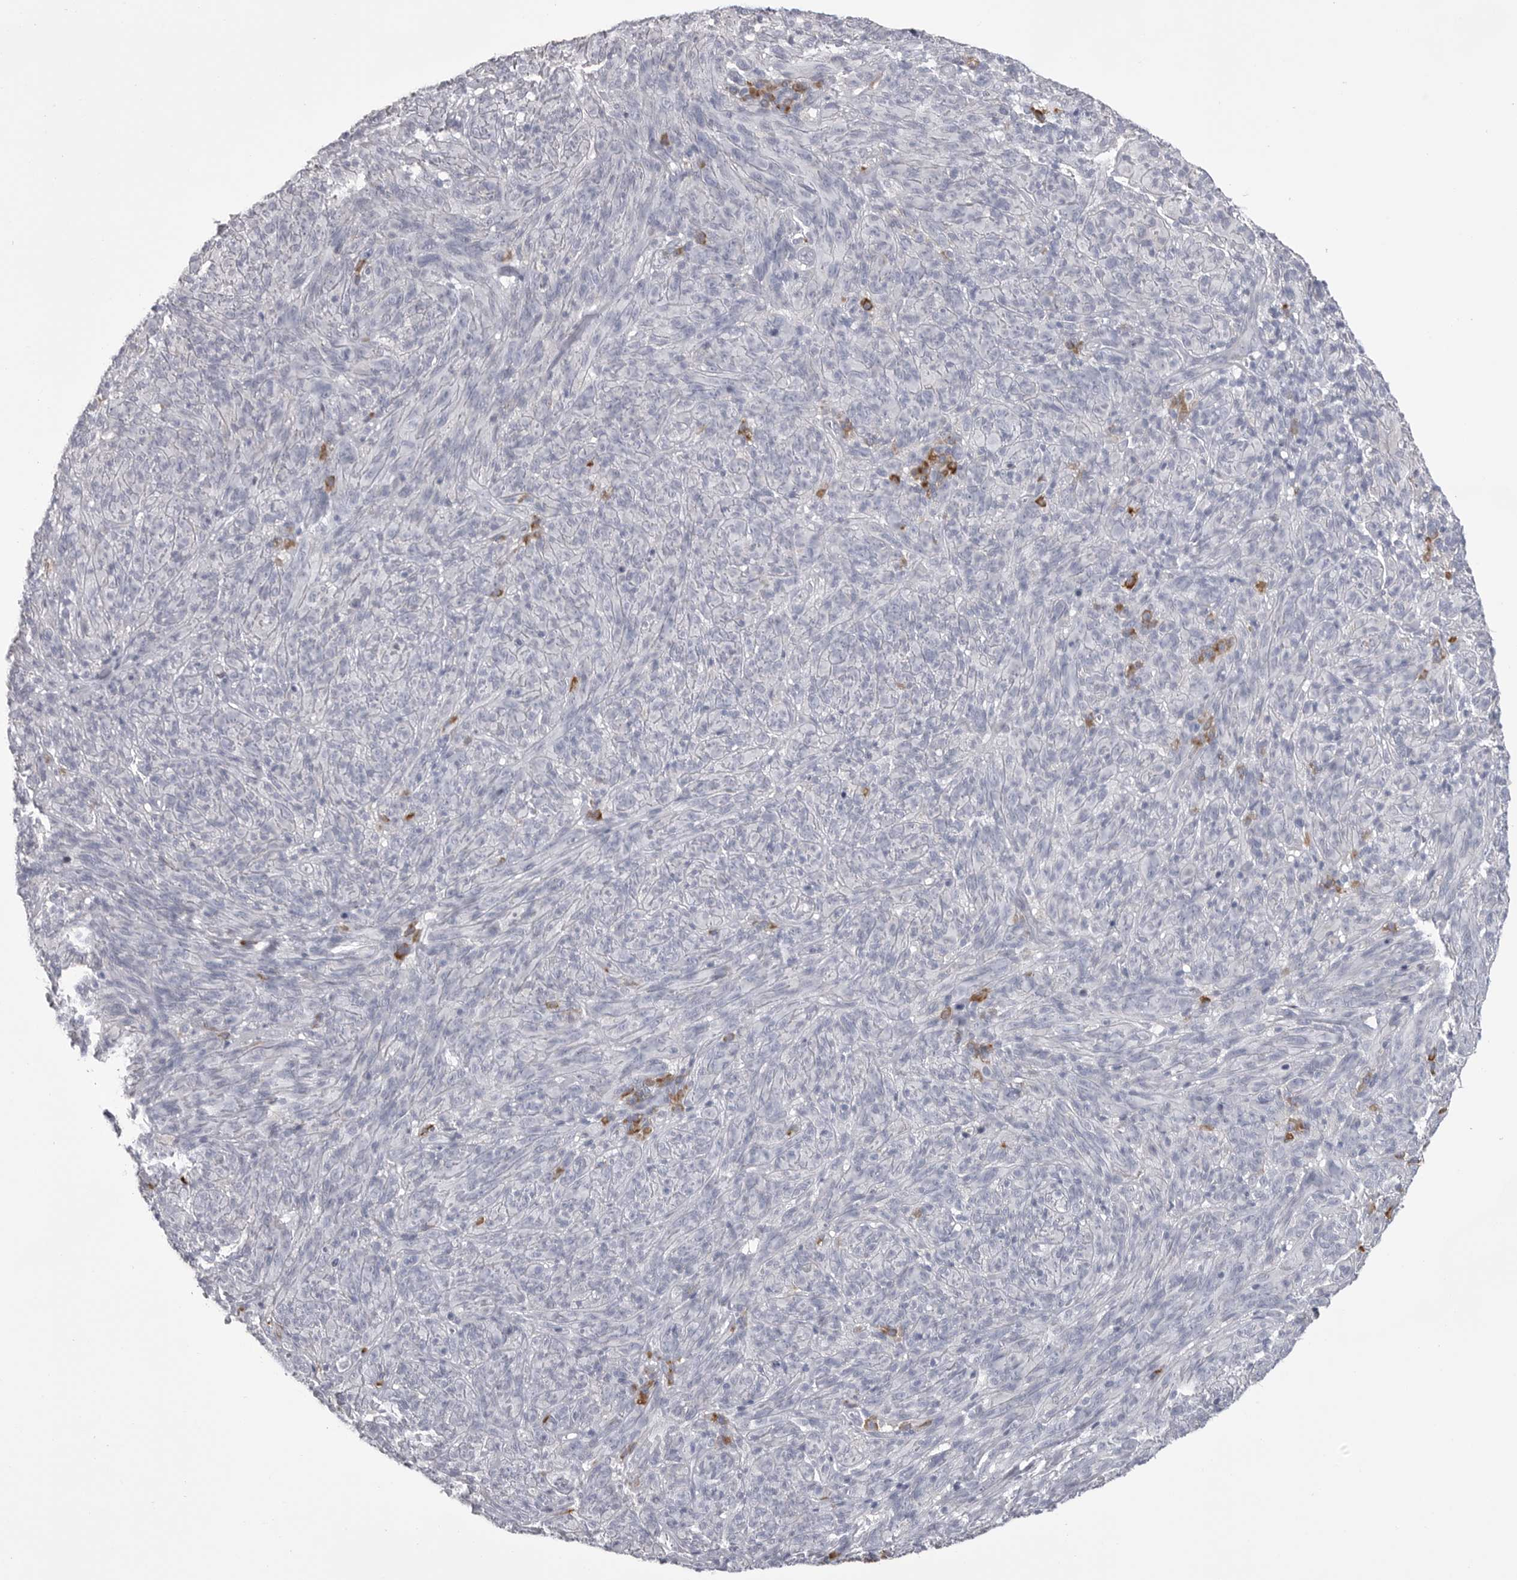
{"staining": {"intensity": "negative", "quantity": "none", "location": "none"}, "tissue": "melanoma", "cell_type": "Tumor cells", "image_type": "cancer", "snomed": [{"axis": "morphology", "description": "Malignant melanoma, NOS"}, {"axis": "topography", "description": "Skin of head"}], "caption": "IHC of malignant melanoma reveals no expression in tumor cells.", "gene": "FKBP2", "patient": {"sex": "male", "age": 96}}